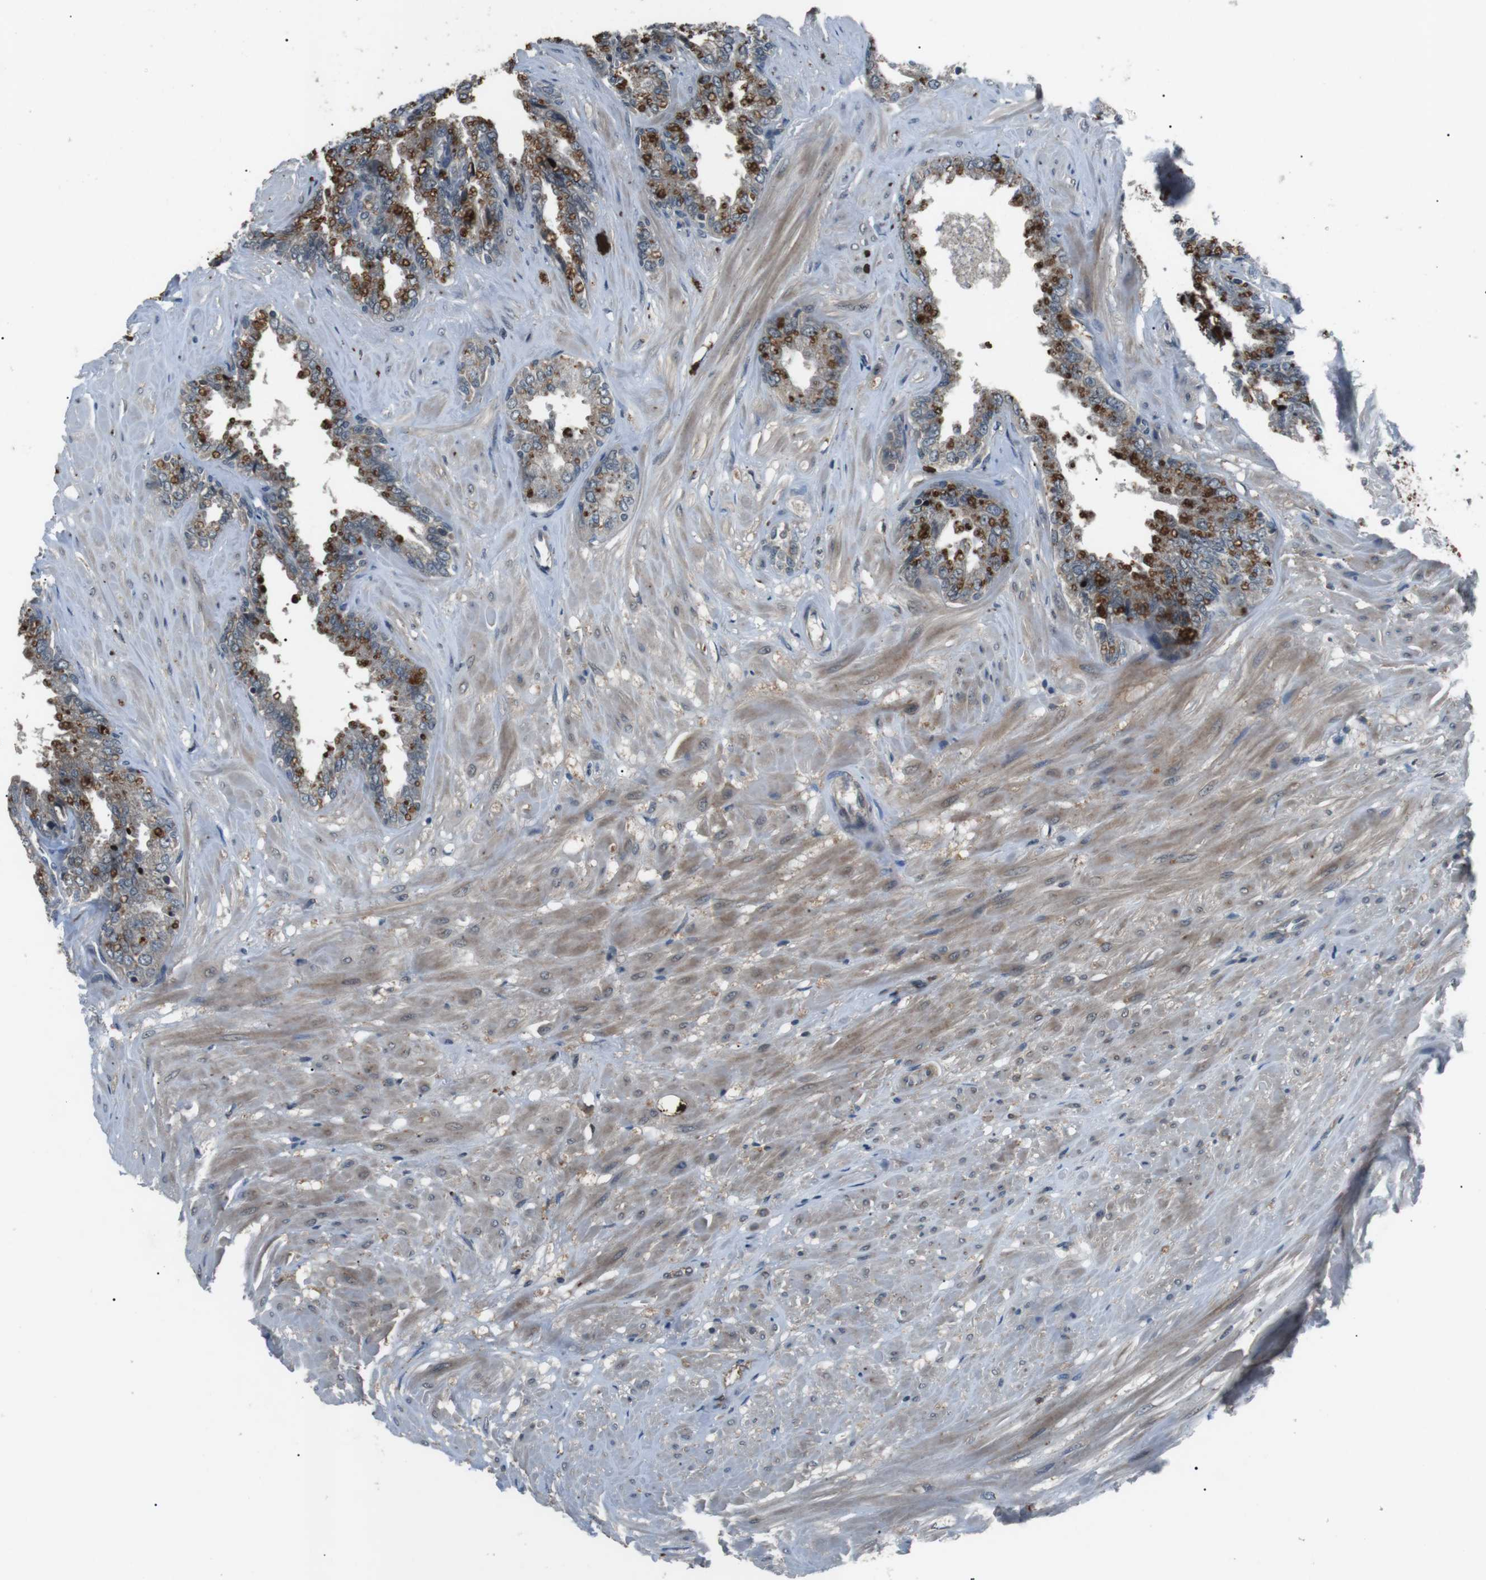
{"staining": {"intensity": "strong", "quantity": "25%-75%", "location": "cytoplasmic/membranous"}, "tissue": "seminal vesicle", "cell_type": "Glandular cells", "image_type": "normal", "snomed": [{"axis": "morphology", "description": "Normal tissue, NOS"}, {"axis": "topography", "description": "Seminal veicle"}], "caption": "This photomicrograph shows immunohistochemistry staining of normal human seminal vesicle, with high strong cytoplasmic/membranous positivity in about 25%-75% of glandular cells.", "gene": "NEK7", "patient": {"sex": "male", "age": 46}}